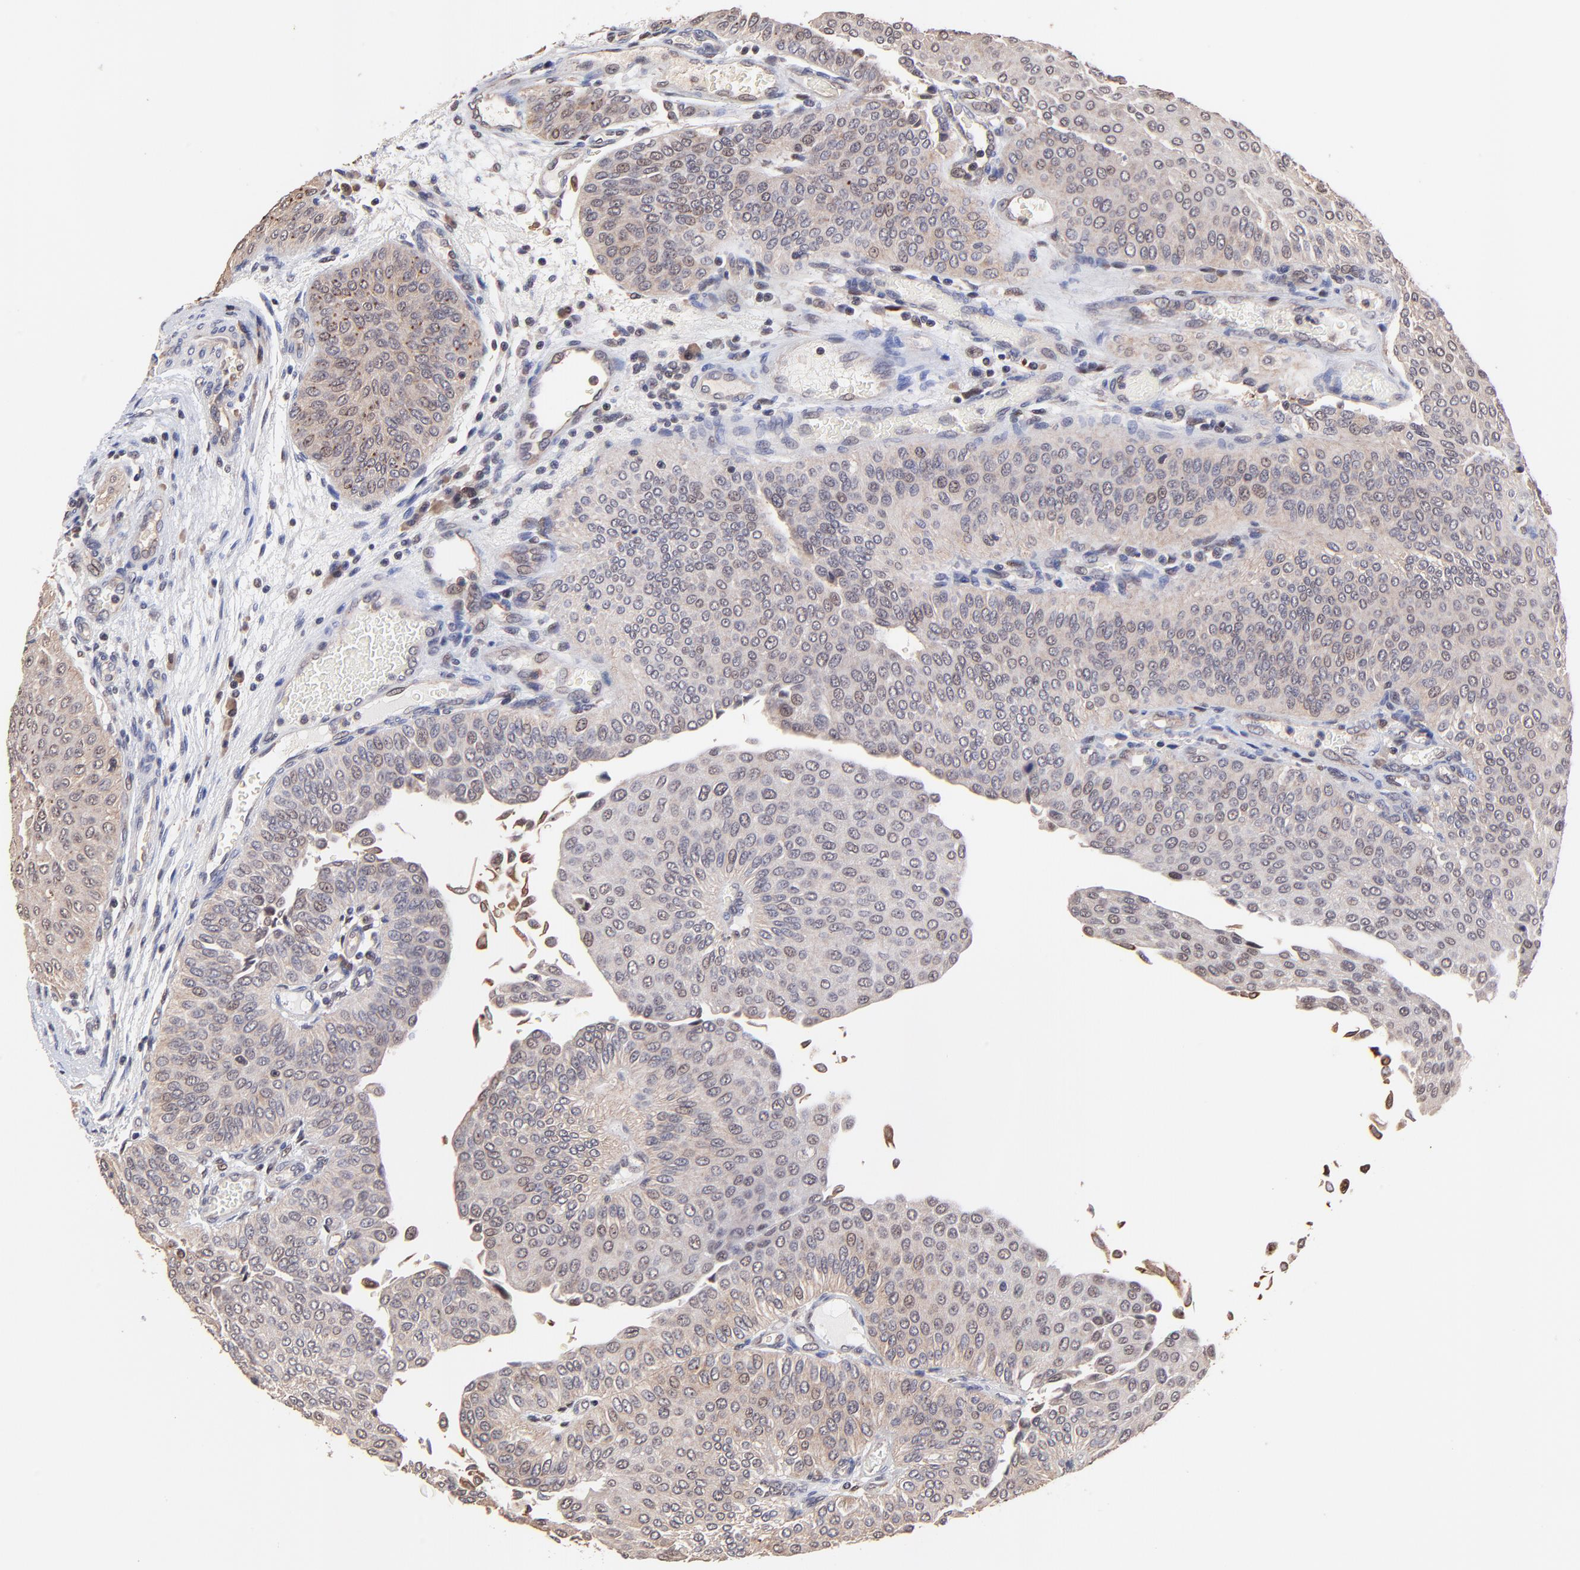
{"staining": {"intensity": "weak", "quantity": ">75%", "location": "cytoplasmic/membranous,nuclear"}, "tissue": "urothelial cancer", "cell_type": "Tumor cells", "image_type": "cancer", "snomed": [{"axis": "morphology", "description": "Urothelial carcinoma, Low grade"}, {"axis": "topography", "description": "Urinary bladder"}], "caption": "Immunohistochemistry (DAB (3,3'-diaminobenzidine)) staining of urothelial carcinoma (low-grade) displays weak cytoplasmic/membranous and nuclear protein expression in approximately >75% of tumor cells.", "gene": "PSMA6", "patient": {"sex": "male", "age": 64}}